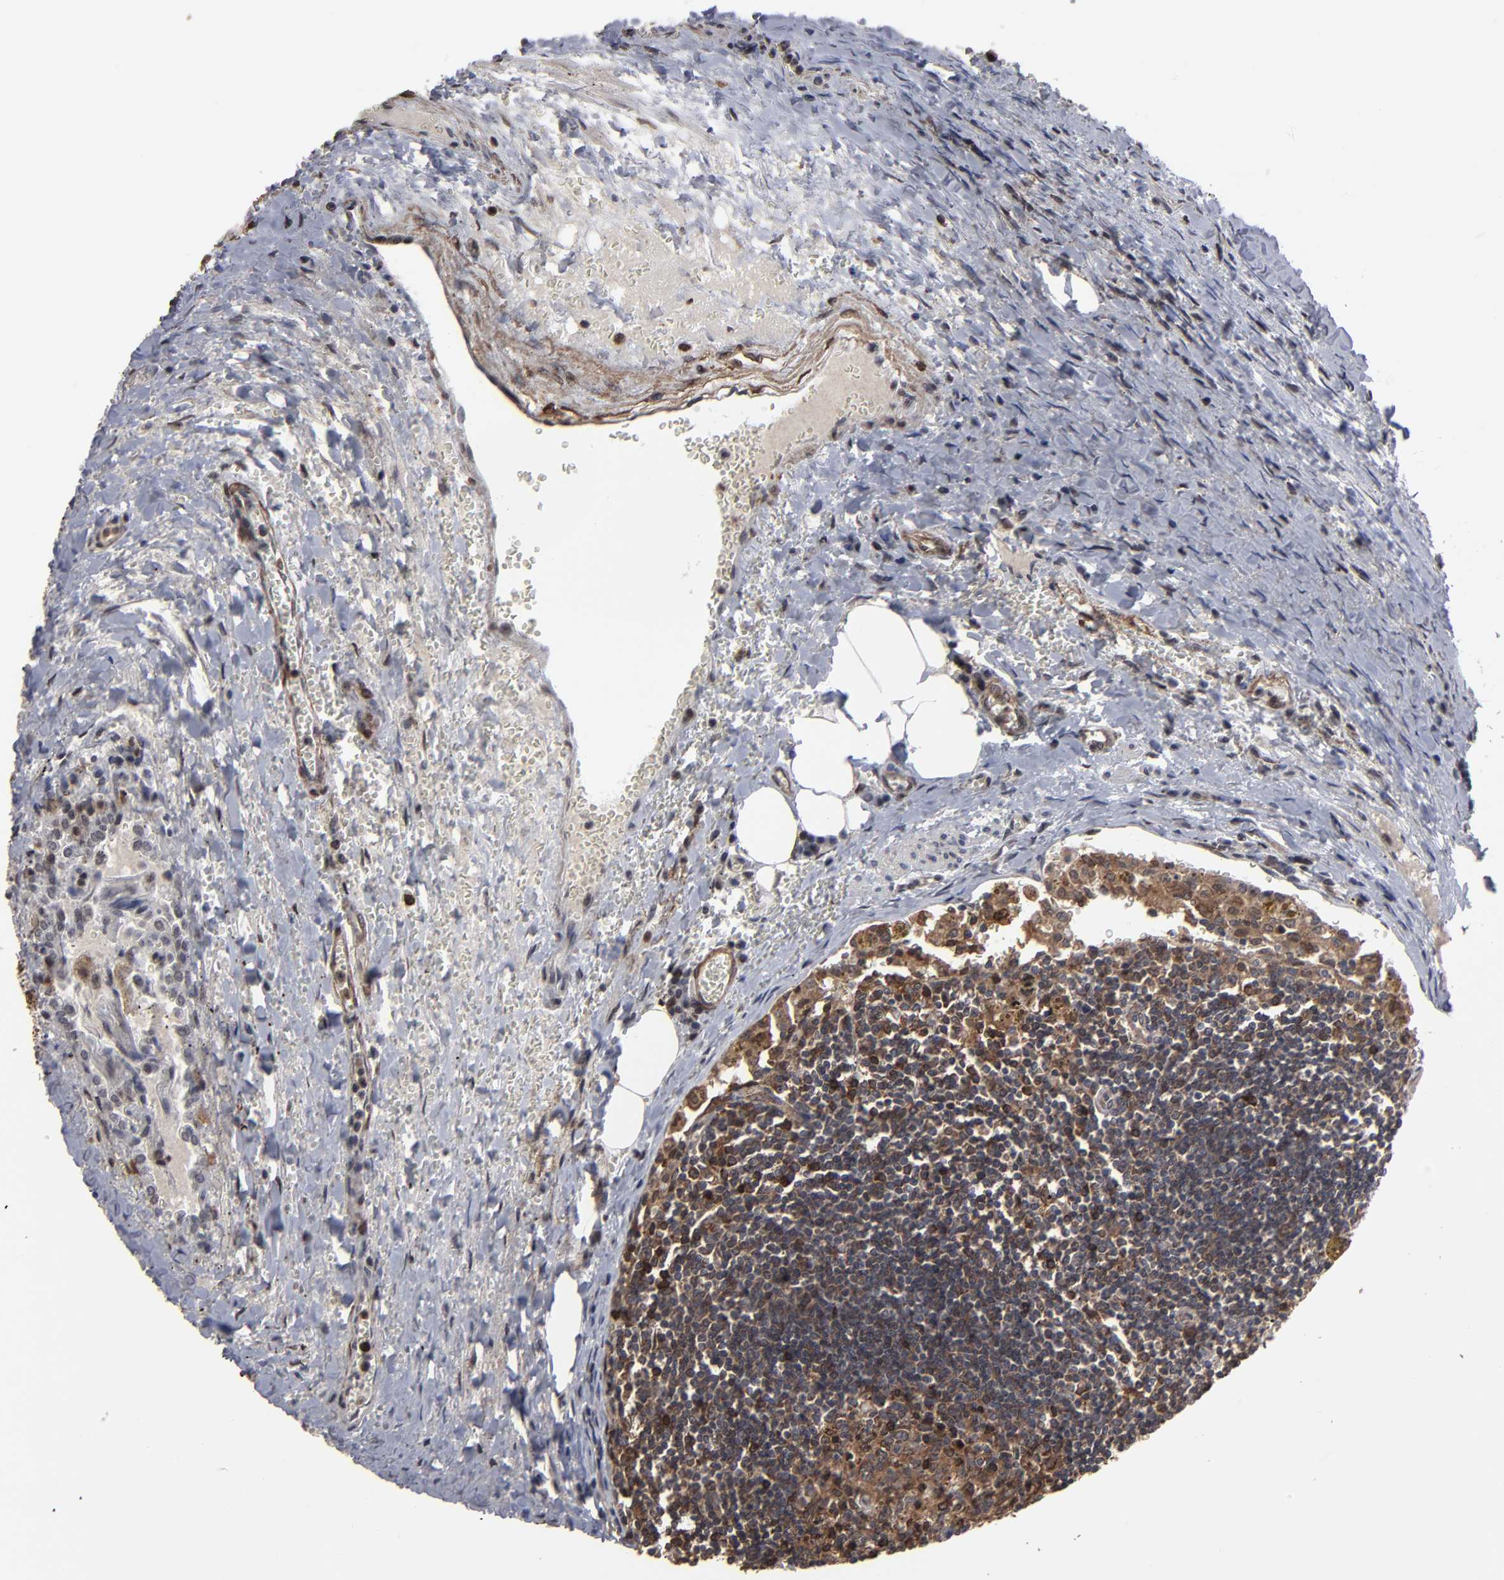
{"staining": {"intensity": "strong", "quantity": ">75%", "location": "cytoplasmic/membranous,nuclear"}, "tissue": "carcinoid", "cell_type": "Tumor cells", "image_type": "cancer", "snomed": [{"axis": "morphology", "description": "Carcinoid, malignant, NOS"}, {"axis": "topography", "description": "Bronchus"}], "caption": "Protein expression by immunohistochemistry (IHC) shows strong cytoplasmic/membranous and nuclear expression in about >75% of tumor cells in carcinoid (malignant).", "gene": "KIAA2026", "patient": {"sex": "male", "age": 55}}